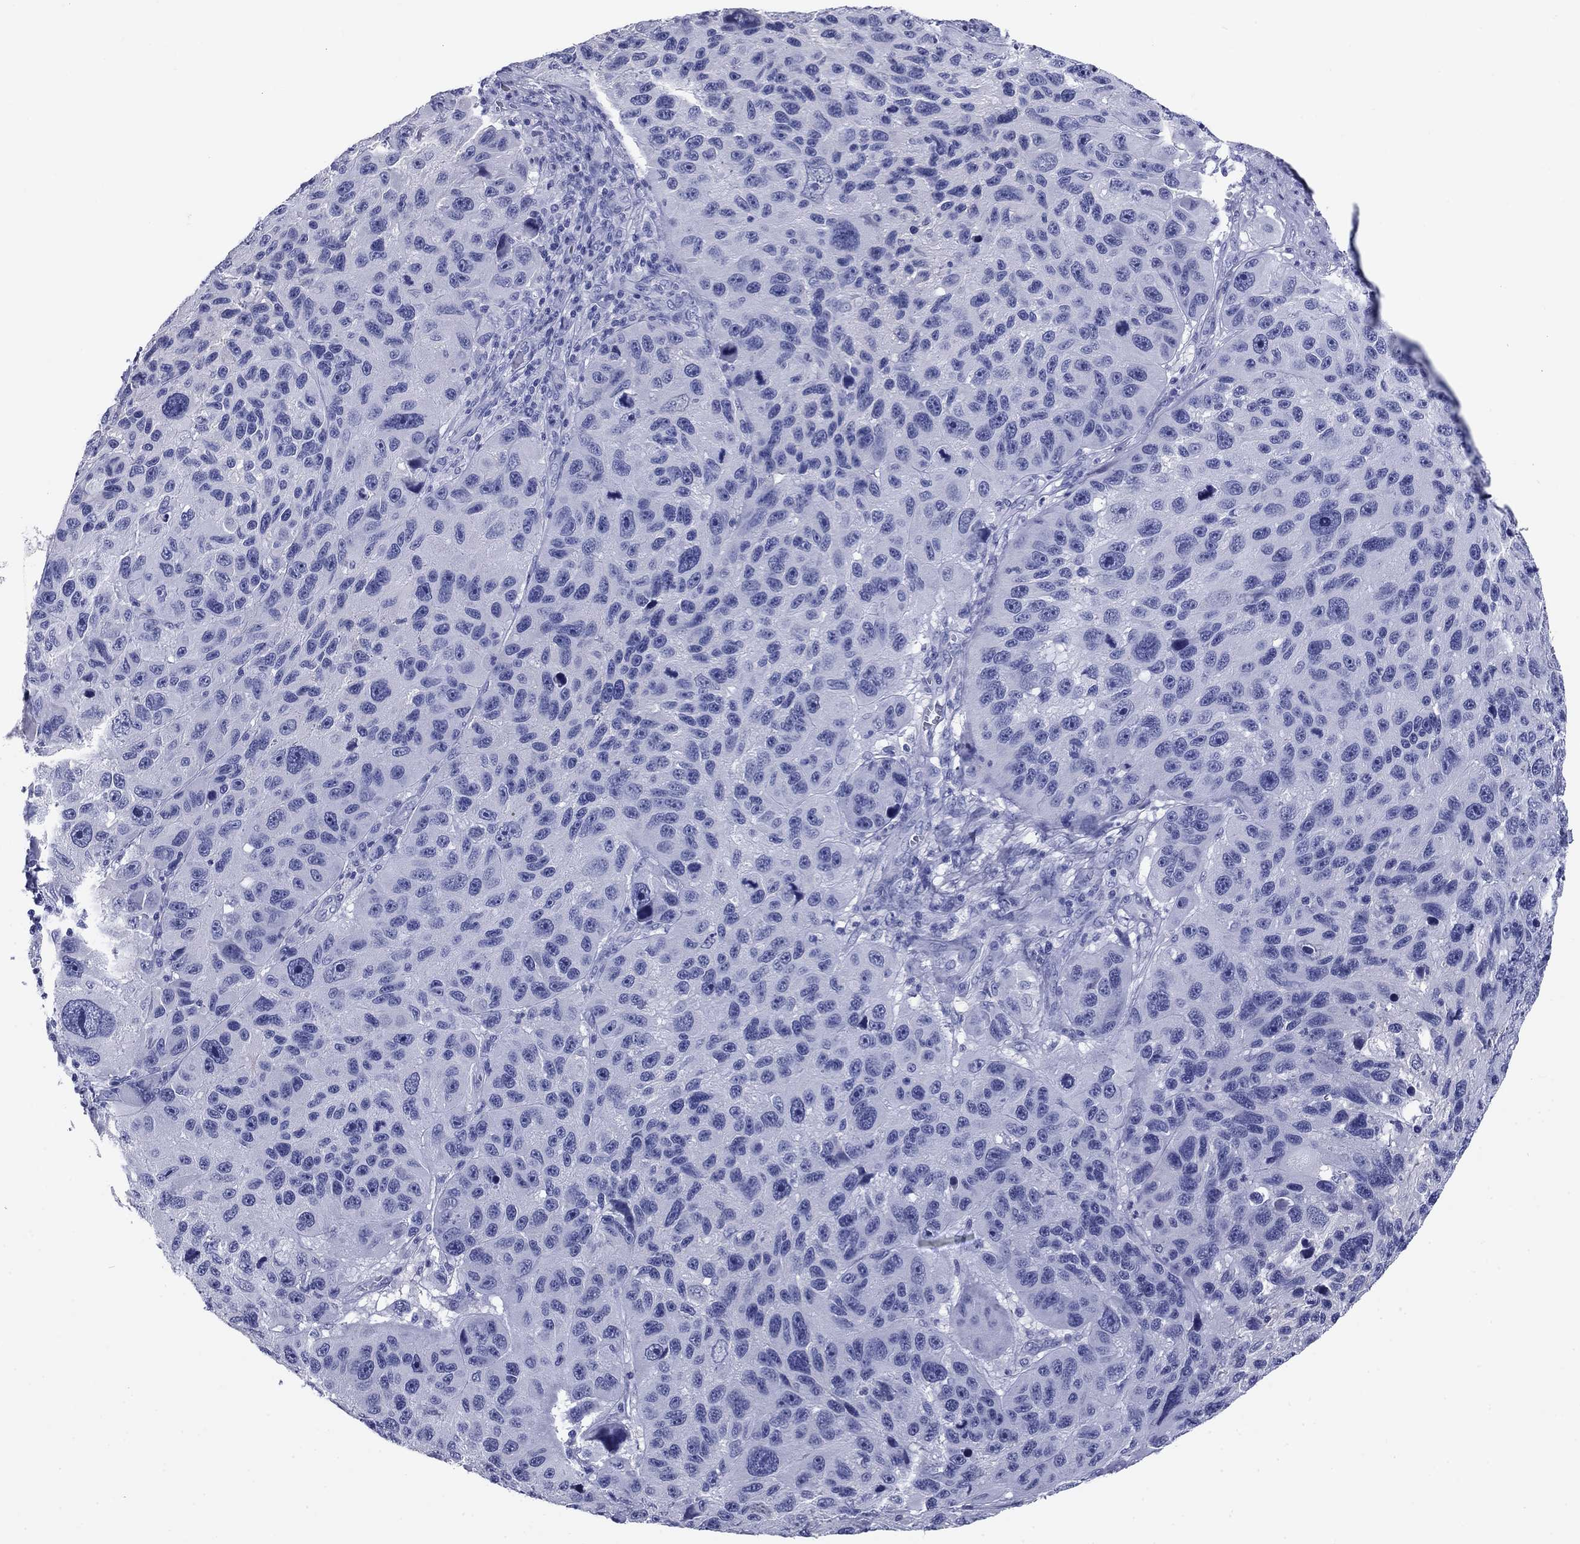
{"staining": {"intensity": "negative", "quantity": "none", "location": "none"}, "tissue": "melanoma", "cell_type": "Tumor cells", "image_type": "cancer", "snomed": [{"axis": "morphology", "description": "Malignant melanoma, NOS"}, {"axis": "topography", "description": "Skin"}], "caption": "Tumor cells show no significant protein expression in melanoma. (DAB (3,3'-diaminobenzidine) immunohistochemistry (IHC) with hematoxylin counter stain).", "gene": "NPPA", "patient": {"sex": "male", "age": 53}}